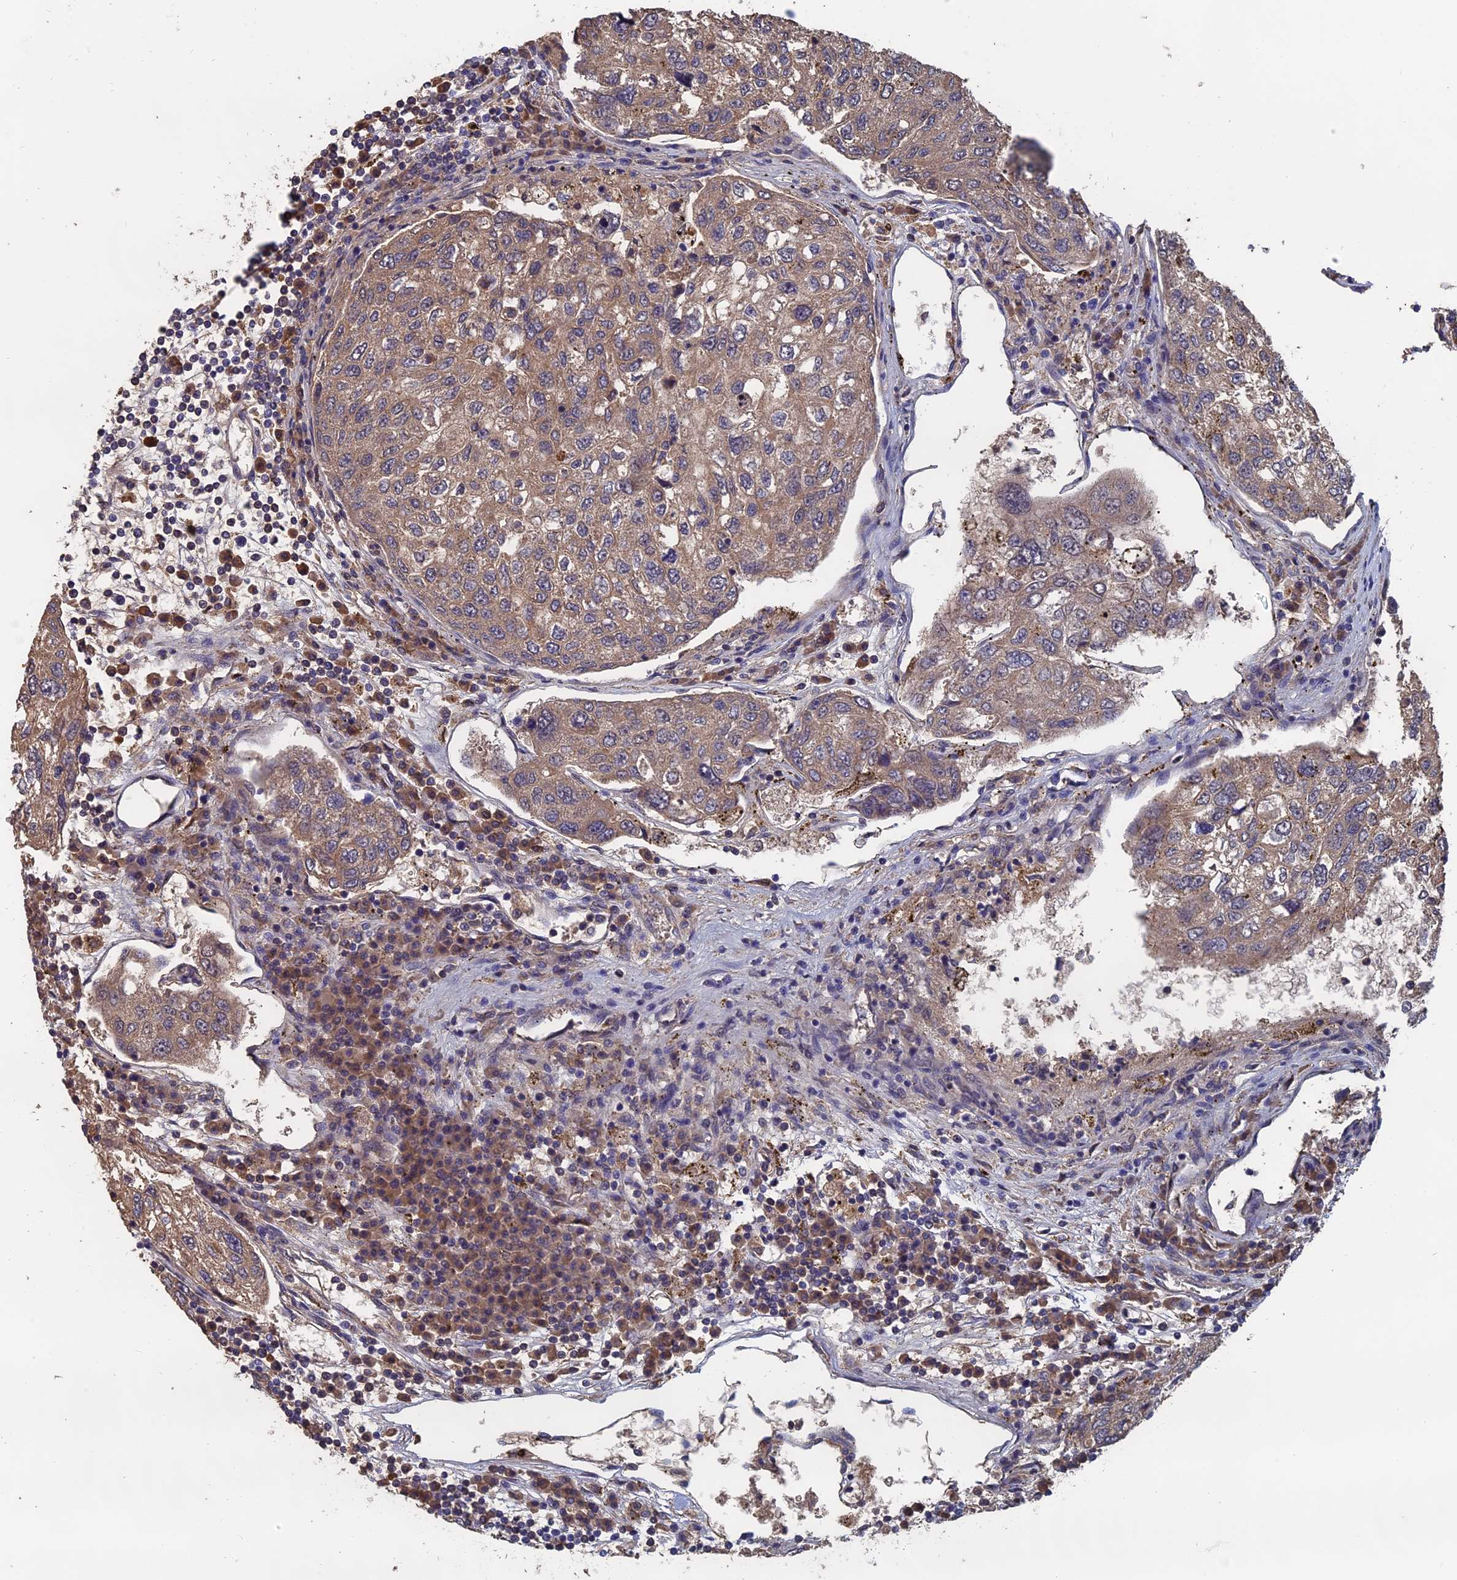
{"staining": {"intensity": "weak", "quantity": ">75%", "location": "cytoplasmic/membranous"}, "tissue": "urothelial cancer", "cell_type": "Tumor cells", "image_type": "cancer", "snomed": [{"axis": "morphology", "description": "Urothelial carcinoma, High grade"}, {"axis": "topography", "description": "Lymph node"}, {"axis": "topography", "description": "Urinary bladder"}], "caption": "High-grade urothelial carcinoma tissue exhibits weak cytoplasmic/membranous expression in approximately >75% of tumor cells, visualized by immunohistochemistry.", "gene": "SLC33A1", "patient": {"sex": "male", "age": 51}}